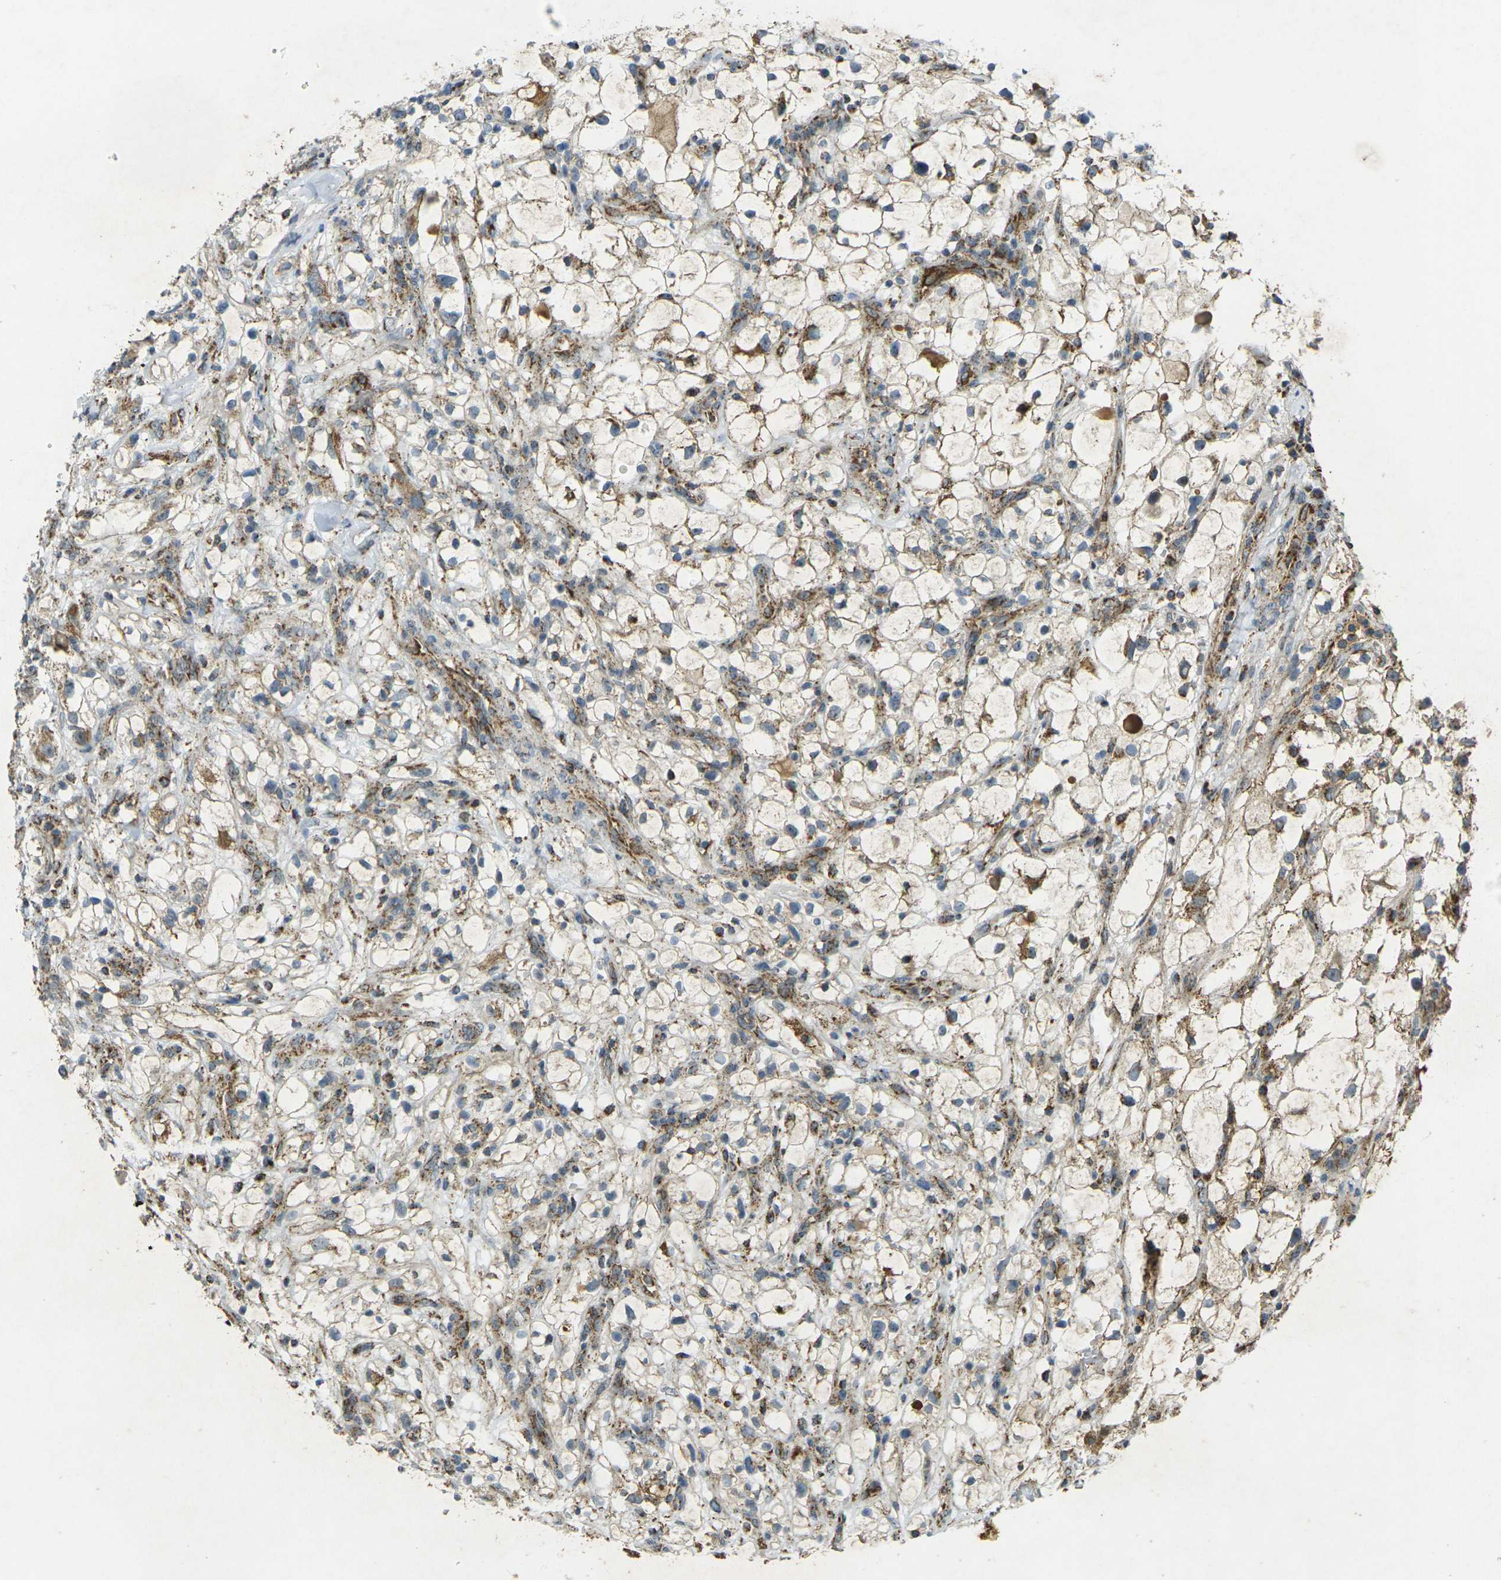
{"staining": {"intensity": "moderate", "quantity": "25%-75%", "location": "cytoplasmic/membranous"}, "tissue": "renal cancer", "cell_type": "Tumor cells", "image_type": "cancer", "snomed": [{"axis": "morphology", "description": "Adenocarcinoma, NOS"}, {"axis": "topography", "description": "Kidney"}], "caption": "Moderate cytoplasmic/membranous expression for a protein is appreciated in about 25%-75% of tumor cells of renal adenocarcinoma using immunohistochemistry.", "gene": "IGF1R", "patient": {"sex": "female", "age": 60}}